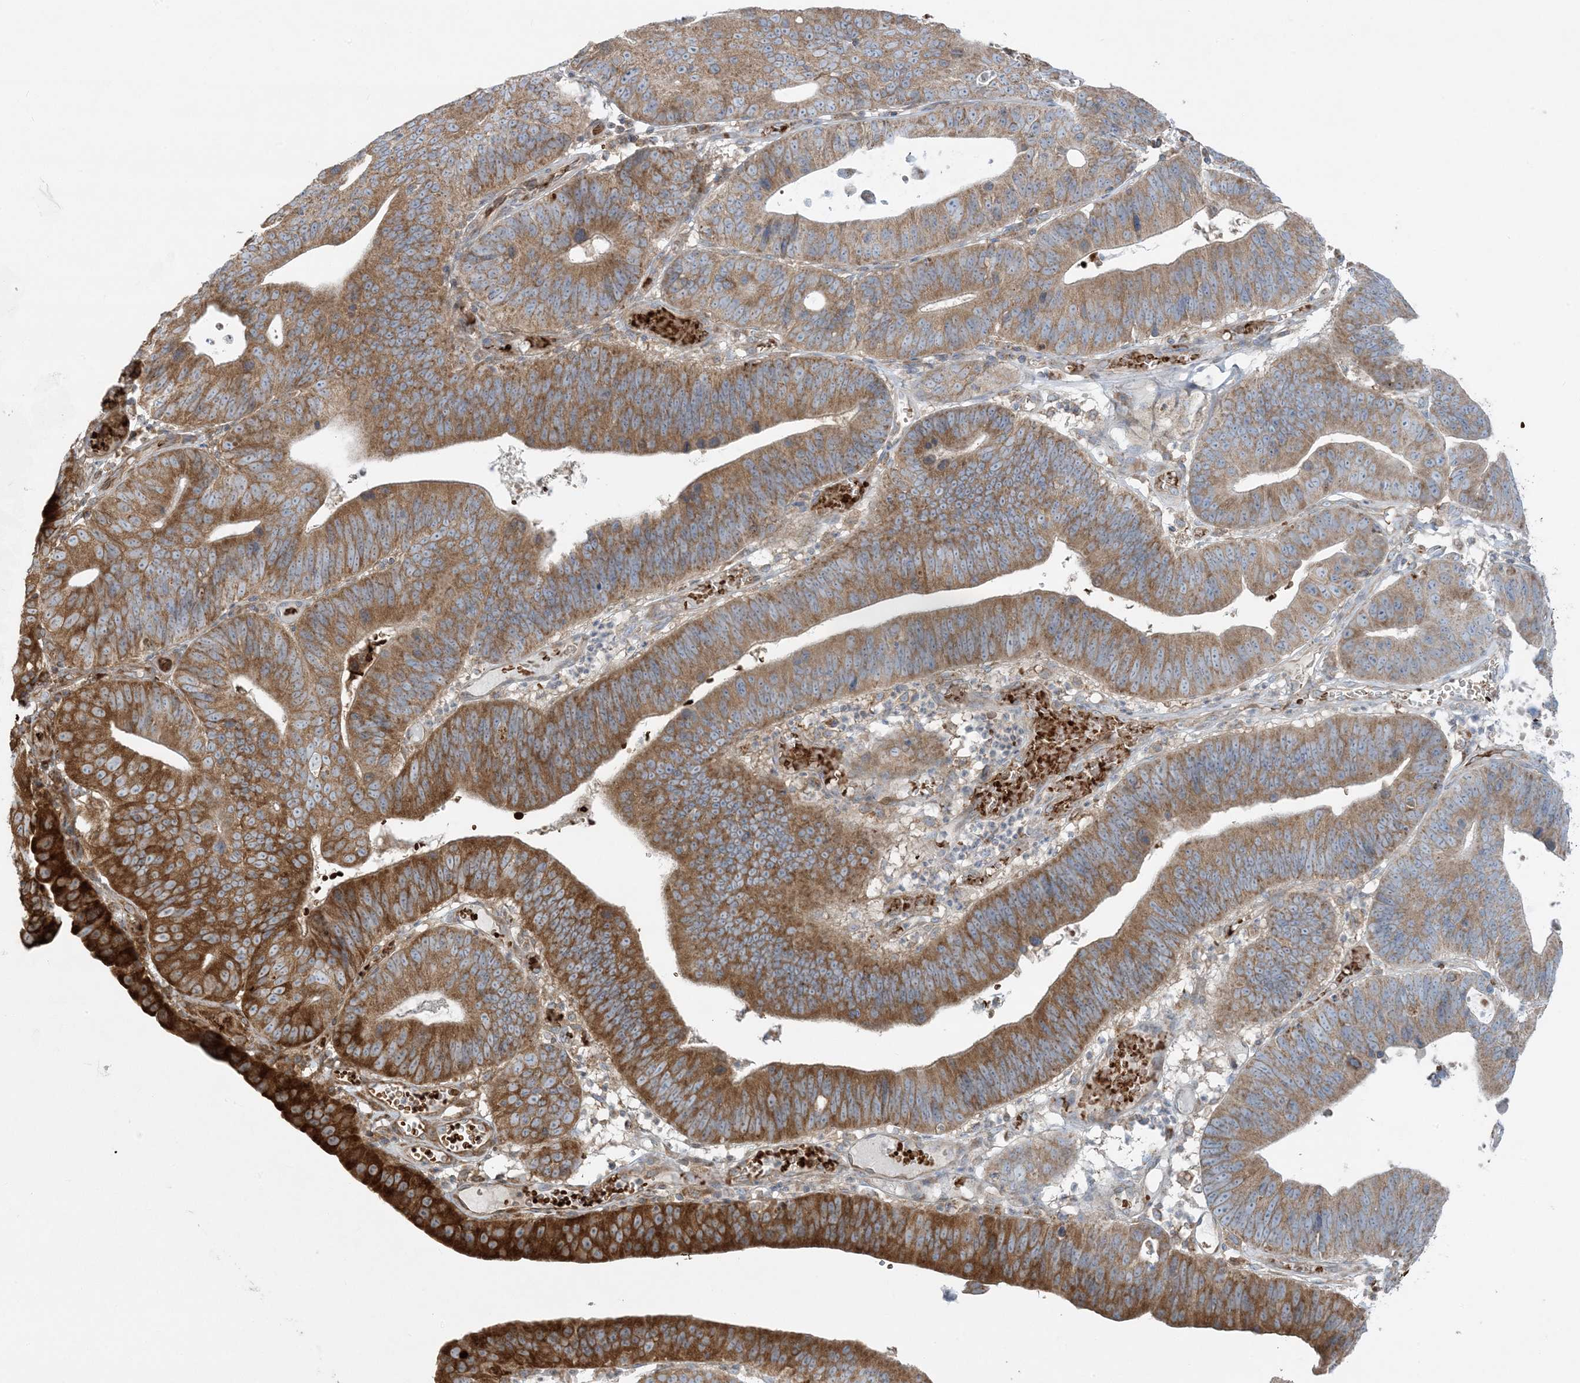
{"staining": {"intensity": "moderate", "quantity": ">75%", "location": "cytoplasmic/membranous"}, "tissue": "stomach cancer", "cell_type": "Tumor cells", "image_type": "cancer", "snomed": [{"axis": "morphology", "description": "Adenocarcinoma, NOS"}, {"axis": "topography", "description": "Stomach"}], "caption": "Immunohistochemistry (IHC) staining of stomach adenocarcinoma, which exhibits medium levels of moderate cytoplasmic/membranous expression in about >75% of tumor cells indicating moderate cytoplasmic/membranous protein staining. The staining was performed using DAB (brown) for protein detection and nuclei were counterstained in hematoxylin (blue).", "gene": "PIK3R4", "patient": {"sex": "male", "age": 59}}